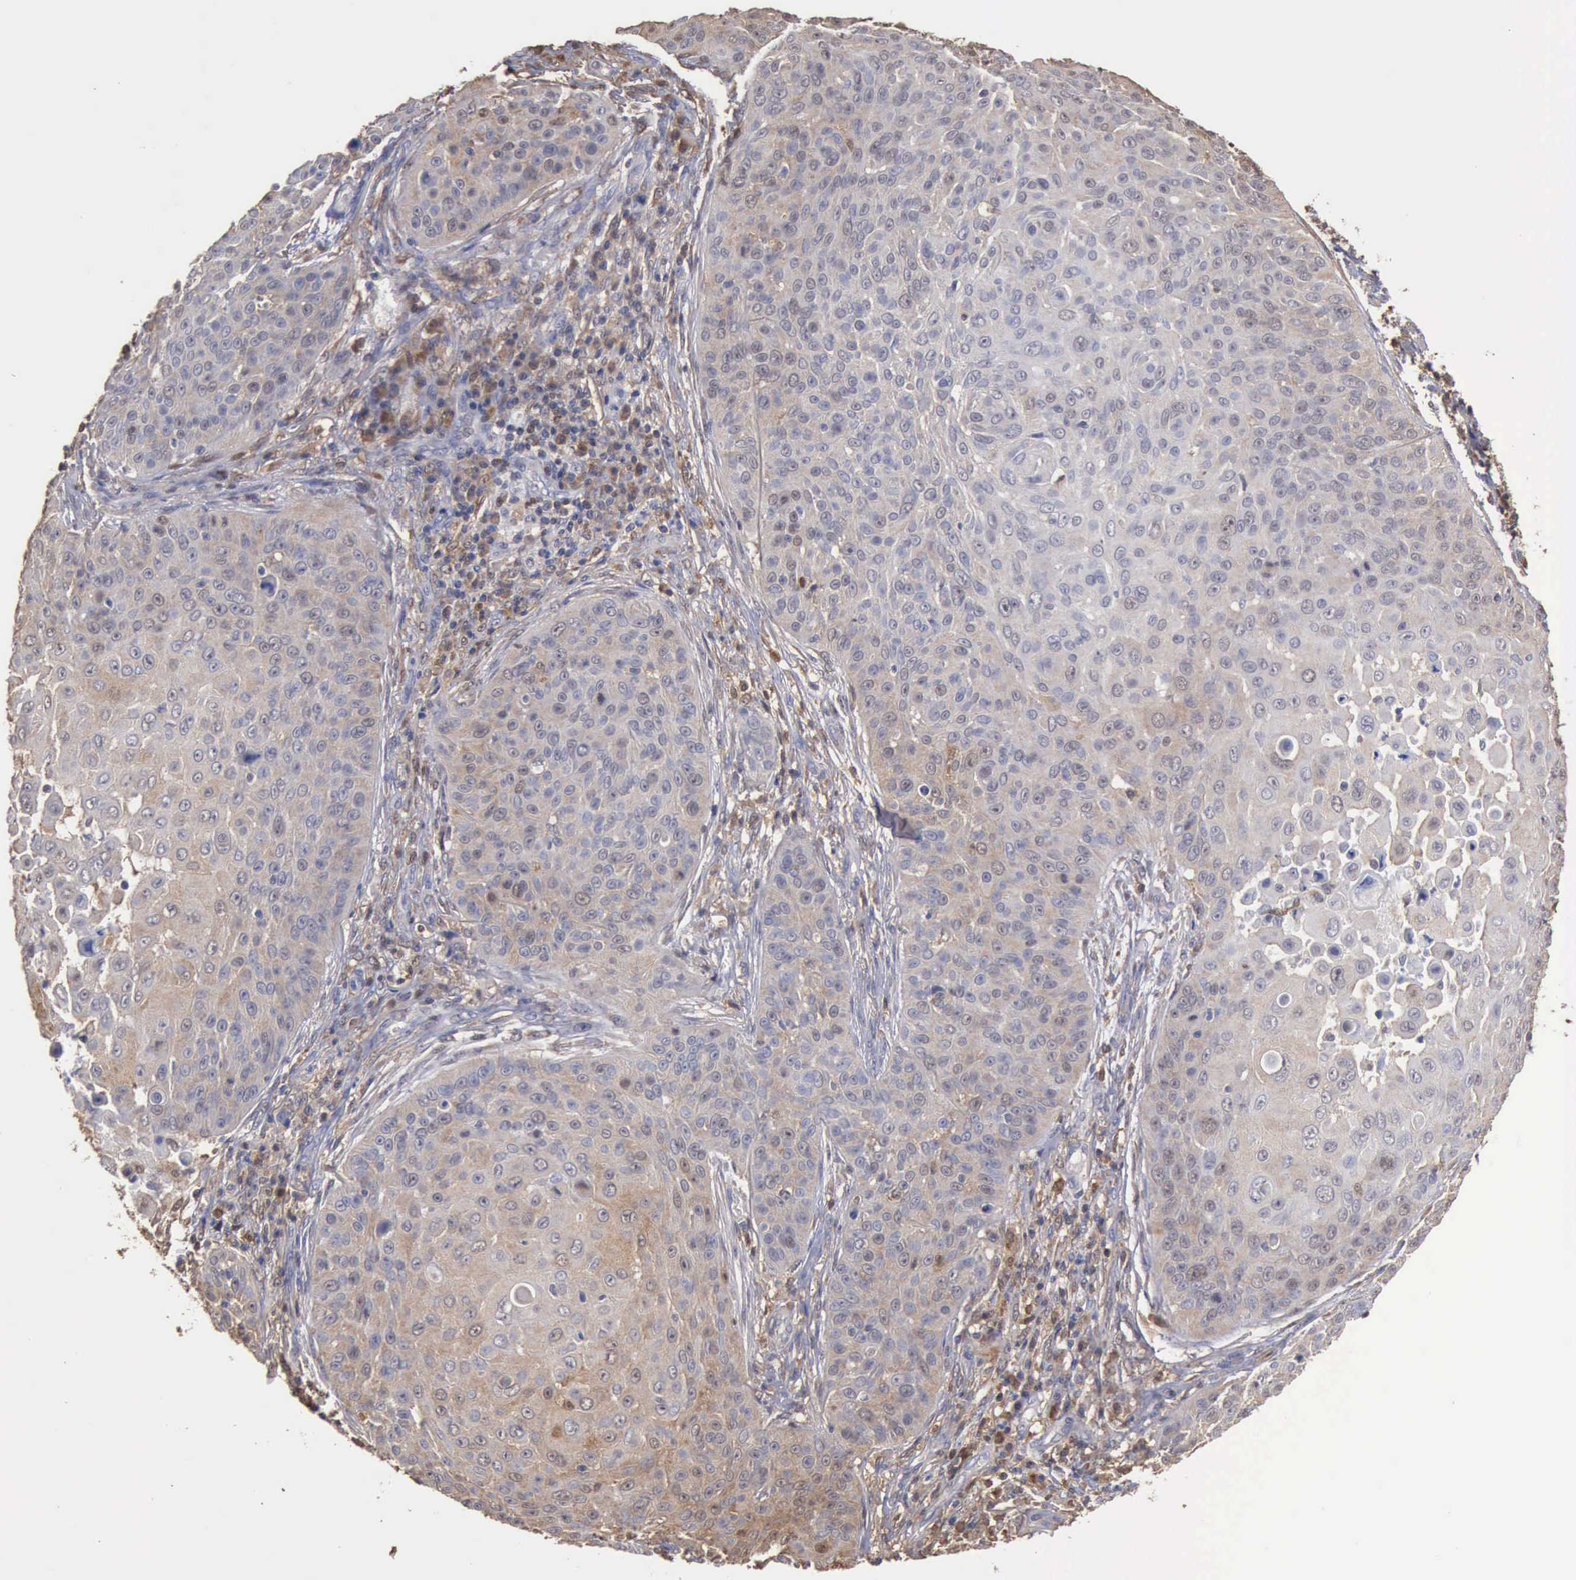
{"staining": {"intensity": "weak", "quantity": "<25%", "location": "cytoplasmic/membranous"}, "tissue": "skin cancer", "cell_type": "Tumor cells", "image_type": "cancer", "snomed": [{"axis": "morphology", "description": "Squamous cell carcinoma, NOS"}, {"axis": "topography", "description": "Skin"}], "caption": "DAB (3,3'-diaminobenzidine) immunohistochemical staining of skin cancer (squamous cell carcinoma) reveals no significant expression in tumor cells.", "gene": "STAT1", "patient": {"sex": "male", "age": 82}}